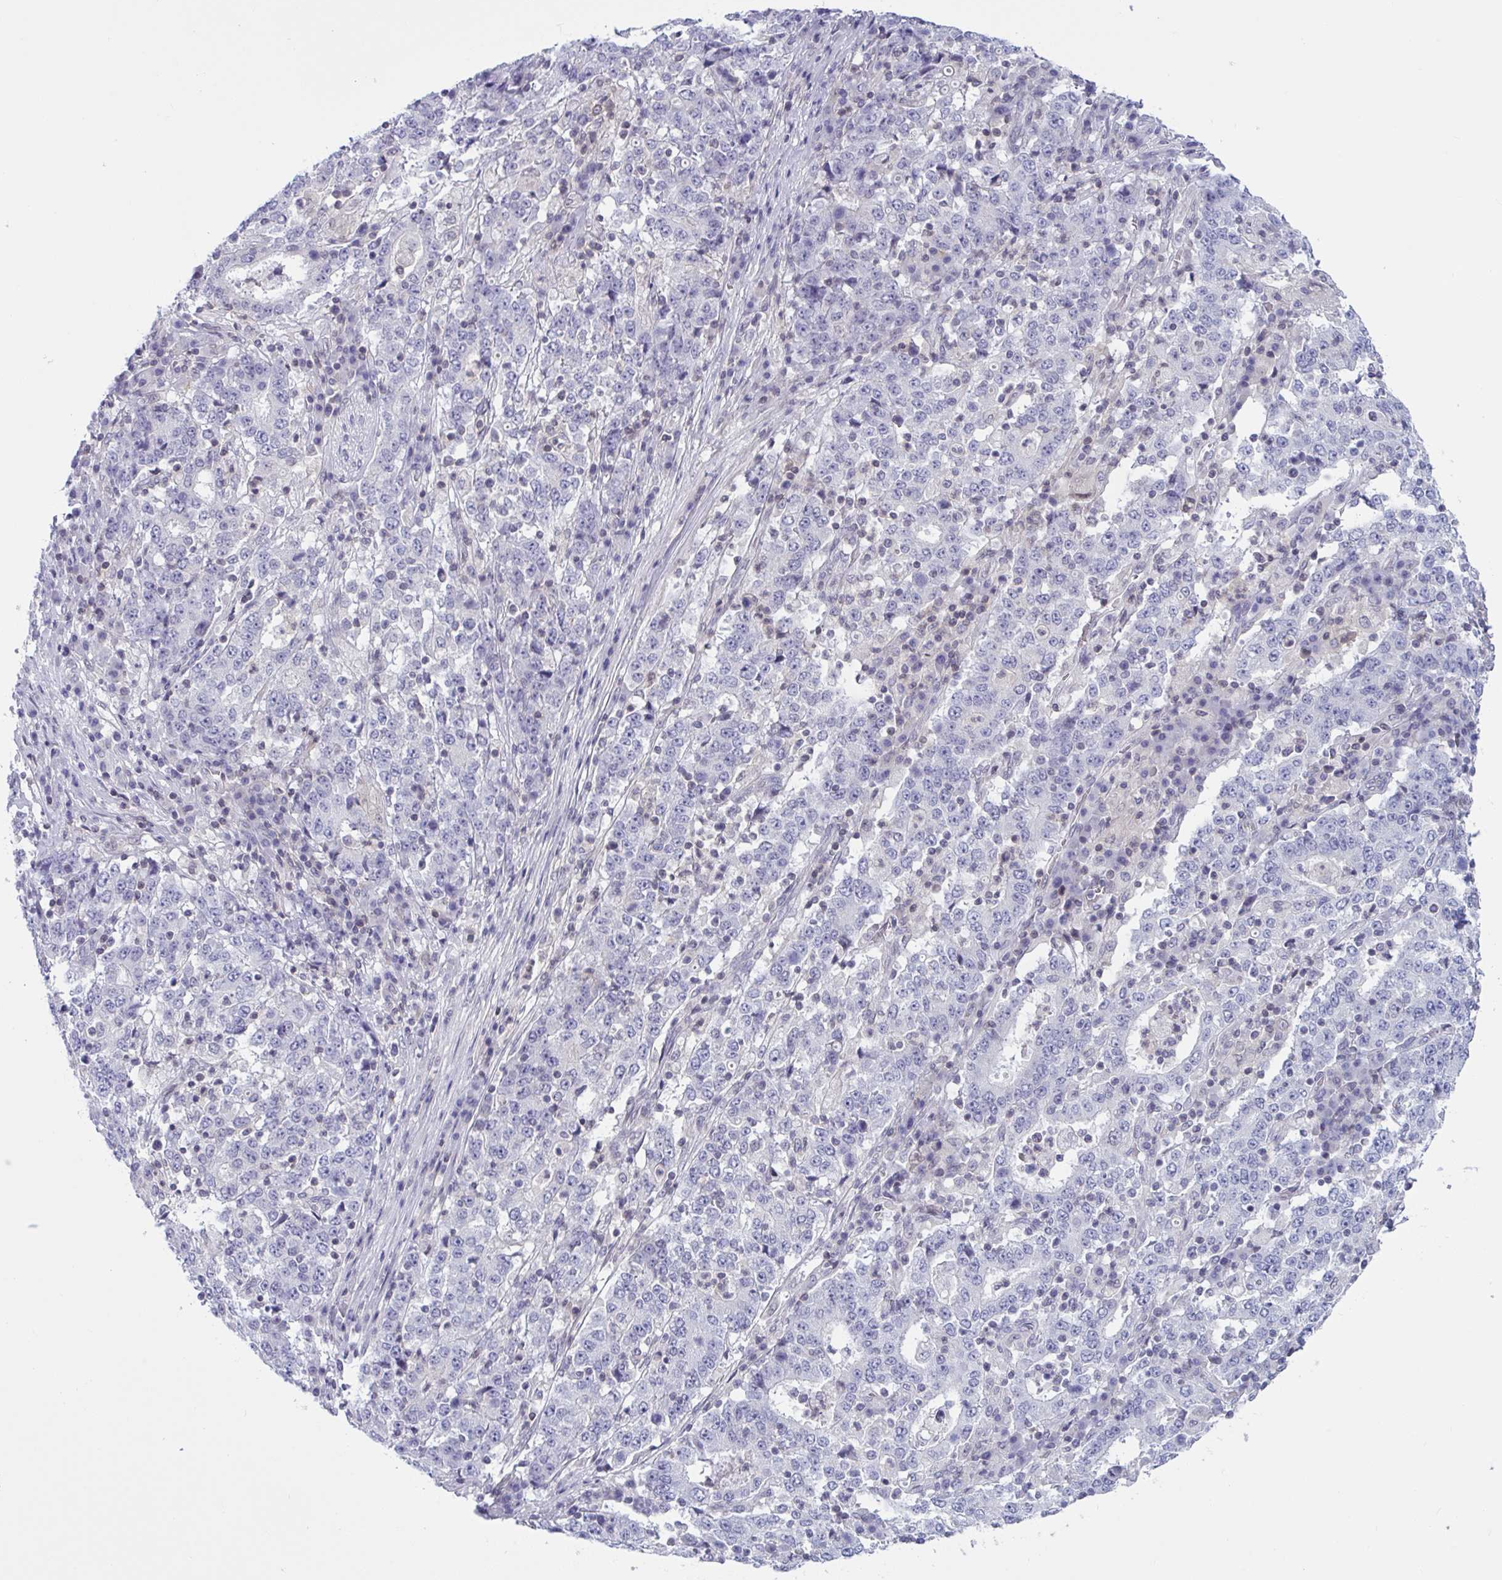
{"staining": {"intensity": "negative", "quantity": "none", "location": "none"}, "tissue": "stomach cancer", "cell_type": "Tumor cells", "image_type": "cancer", "snomed": [{"axis": "morphology", "description": "Adenocarcinoma, NOS"}, {"axis": "topography", "description": "Stomach"}], "caption": "Immunohistochemical staining of stomach cancer (adenocarcinoma) displays no significant expression in tumor cells.", "gene": "TANK", "patient": {"sex": "male", "age": 59}}